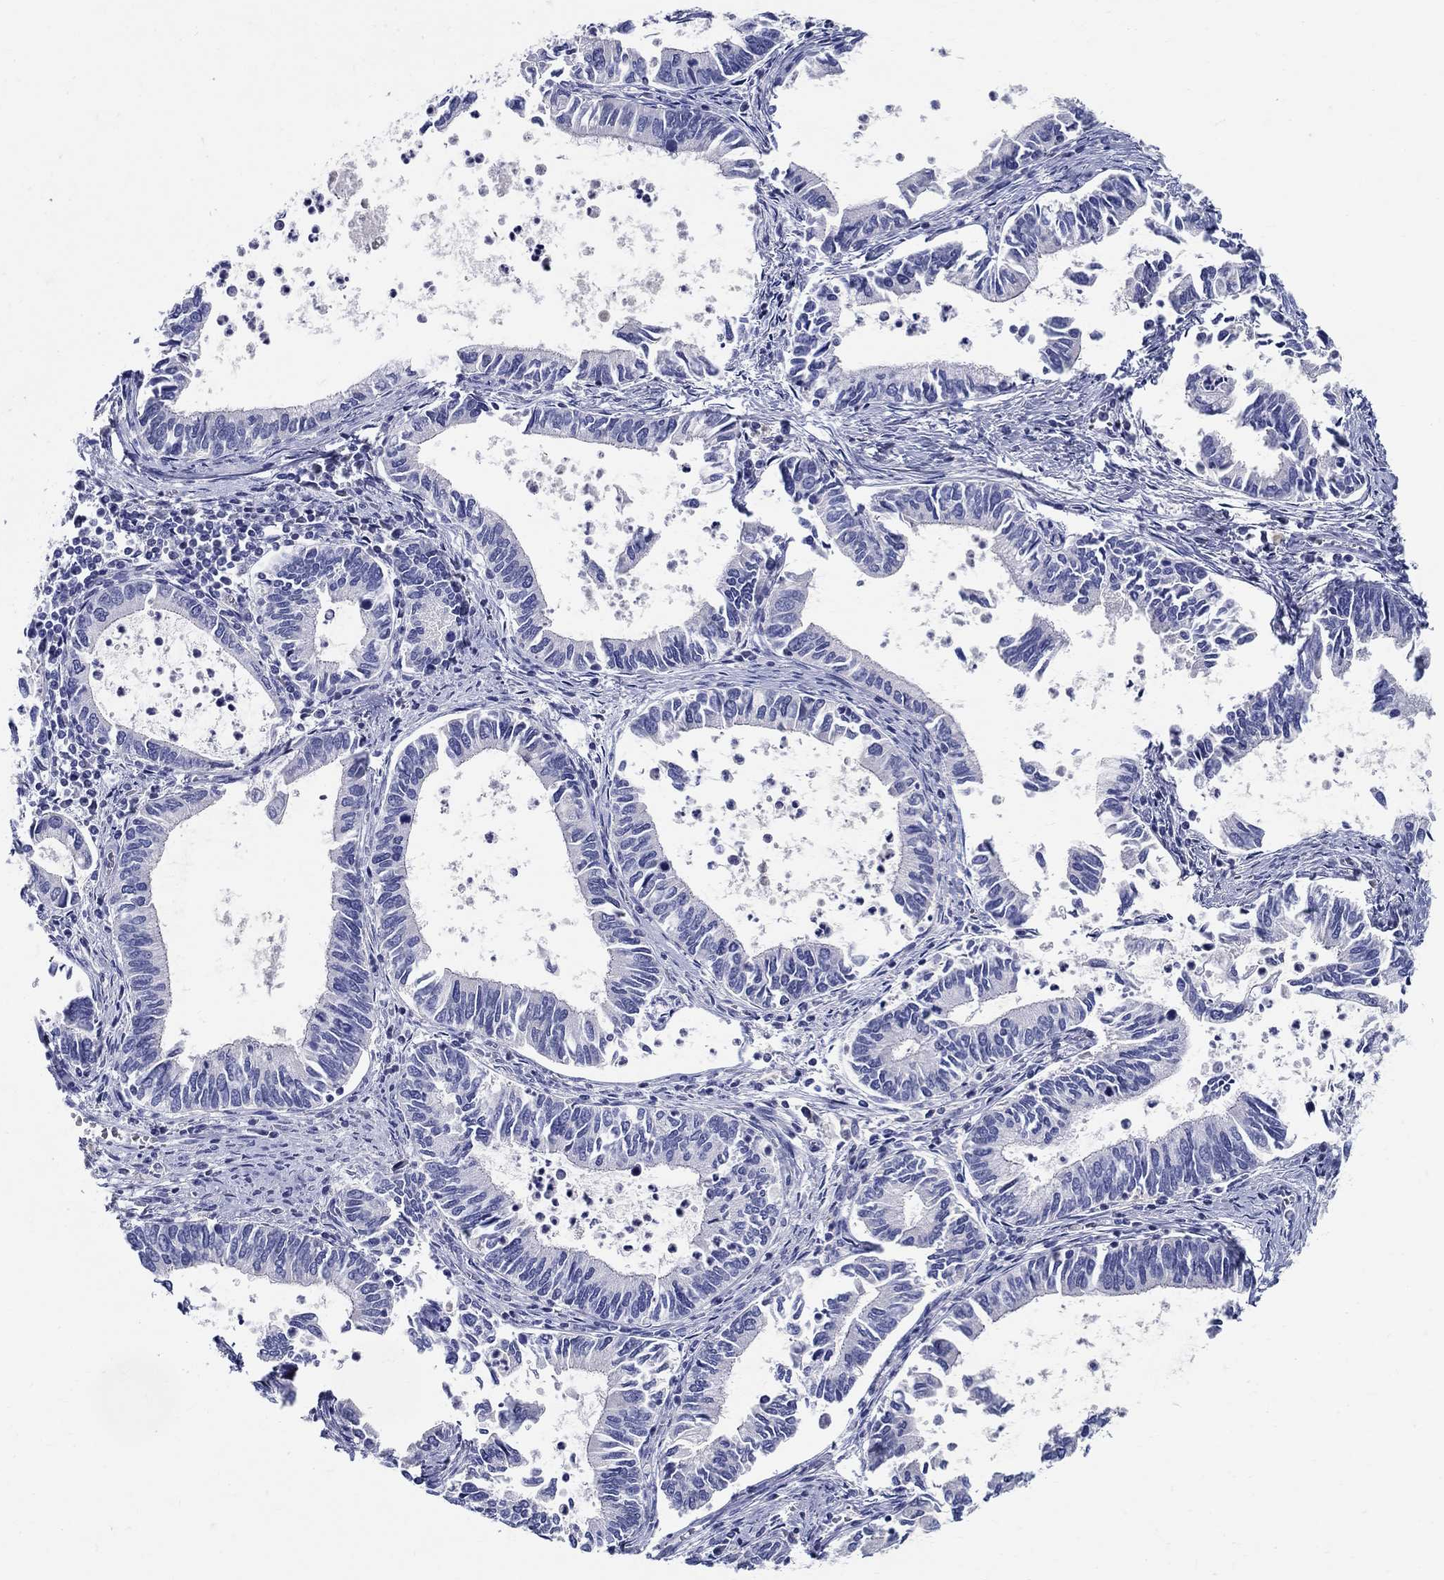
{"staining": {"intensity": "negative", "quantity": "none", "location": "none"}, "tissue": "cervical cancer", "cell_type": "Tumor cells", "image_type": "cancer", "snomed": [{"axis": "morphology", "description": "Adenocarcinoma, NOS"}, {"axis": "topography", "description": "Cervix"}], "caption": "DAB (3,3'-diaminobenzidine) immunohistochemical staining of human adenocarcinoma (cervical) shows no significant staining in tumor cells.", "gene": "CRYGD", "patient": {"sex": "female", "age": 42}}